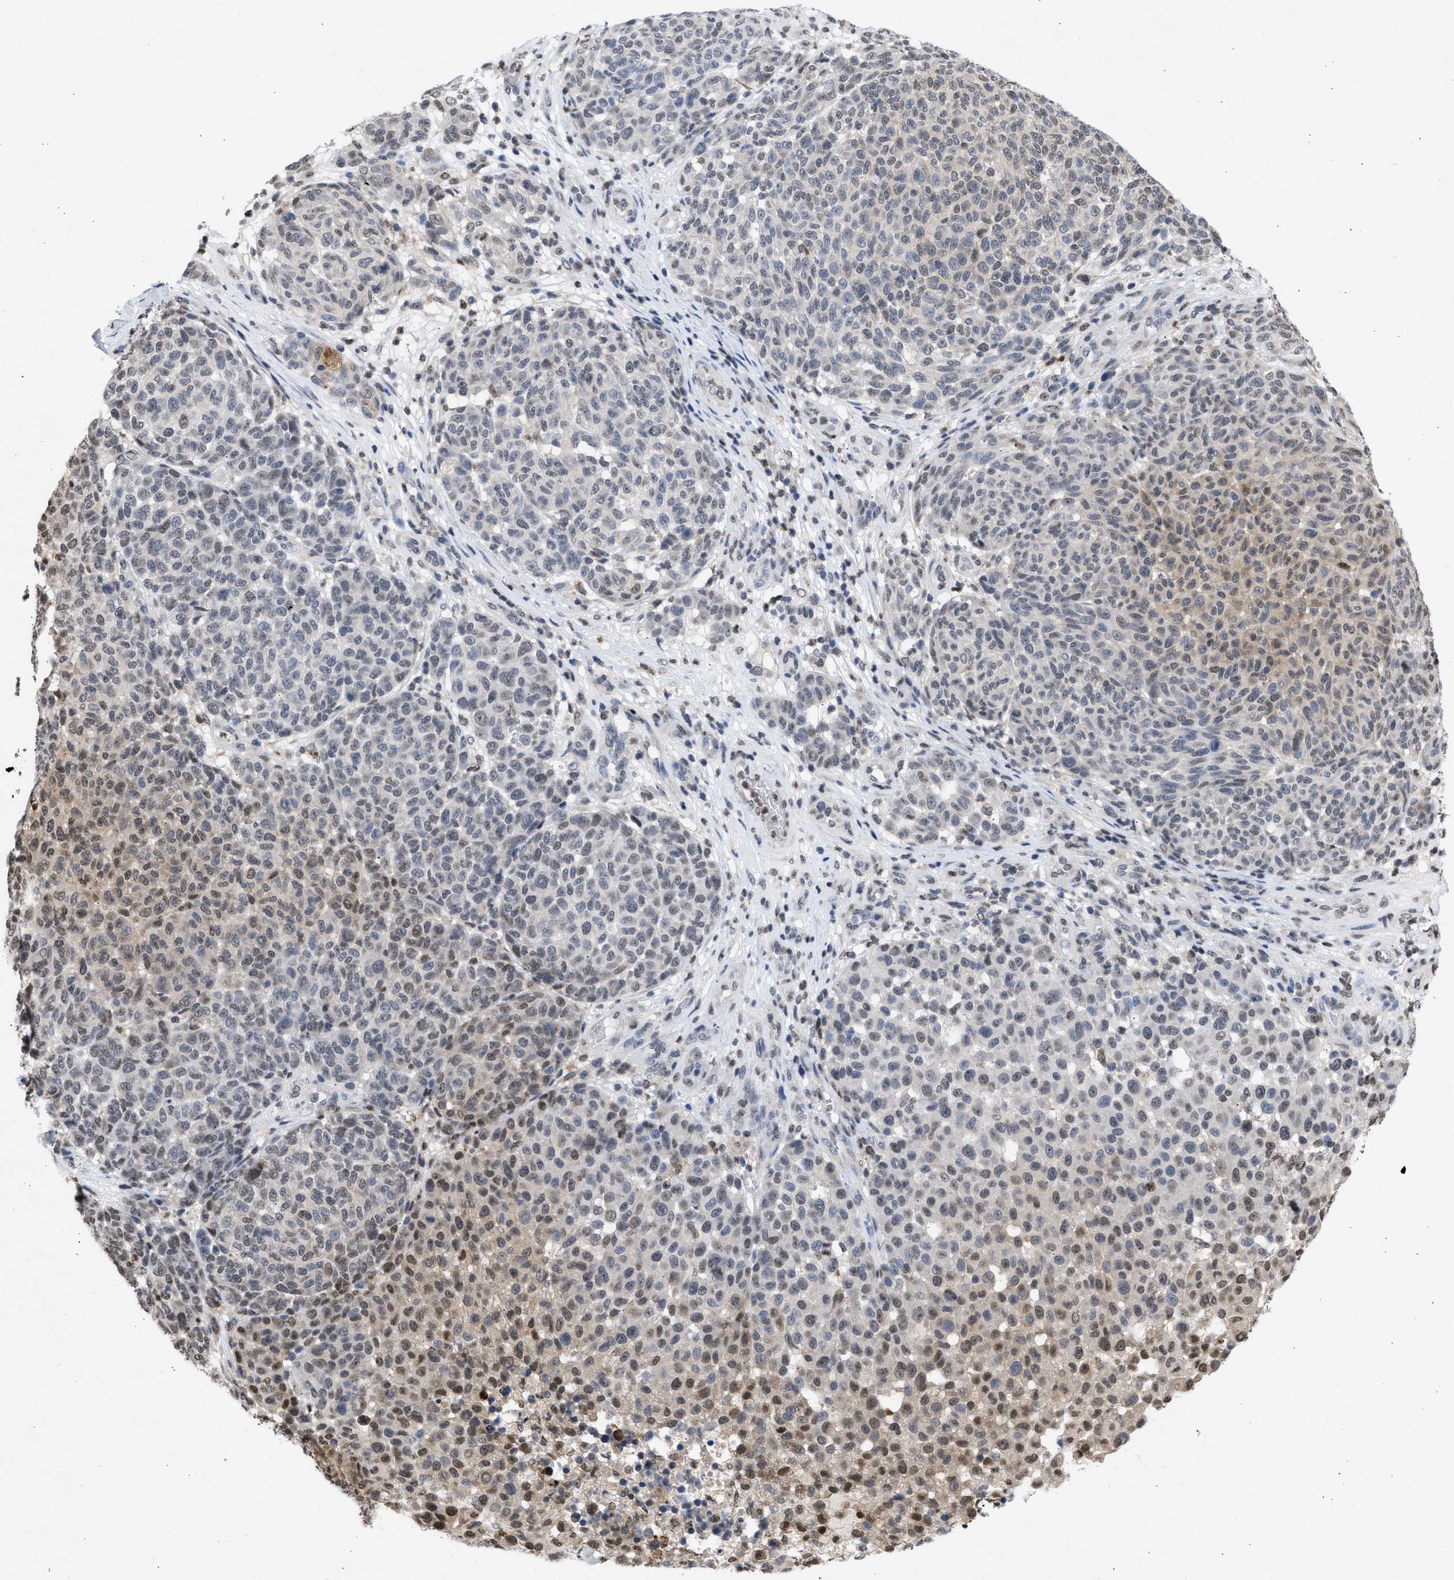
{"staining": {"intensity": "weak", "quantity": "25%-75%", "location": "cytoplasmic/membranous,nuclear"}, "tissue": "melanoma", "cell_type": "Tumor cells", "image_type": "cancer", "snomed": [{"axis": "morphology", "description": "Malignant melanoma, NOS"}, {"axis": "topography", "description": "Skin"}], "caption": "High-magnification brightfield microscopy of melanoma stained with DAB (brown) and counterstained with hematoxylin (blue). tumor cells exhibit weak cytoplasmic/membranous and nuclear staining is identified in about25%-75% of cells. (brown staining indicates protein expression, while blue staining denotes nuclei).", "gene": "NUP35", "patient": {"sex": "male", "age": 59}}